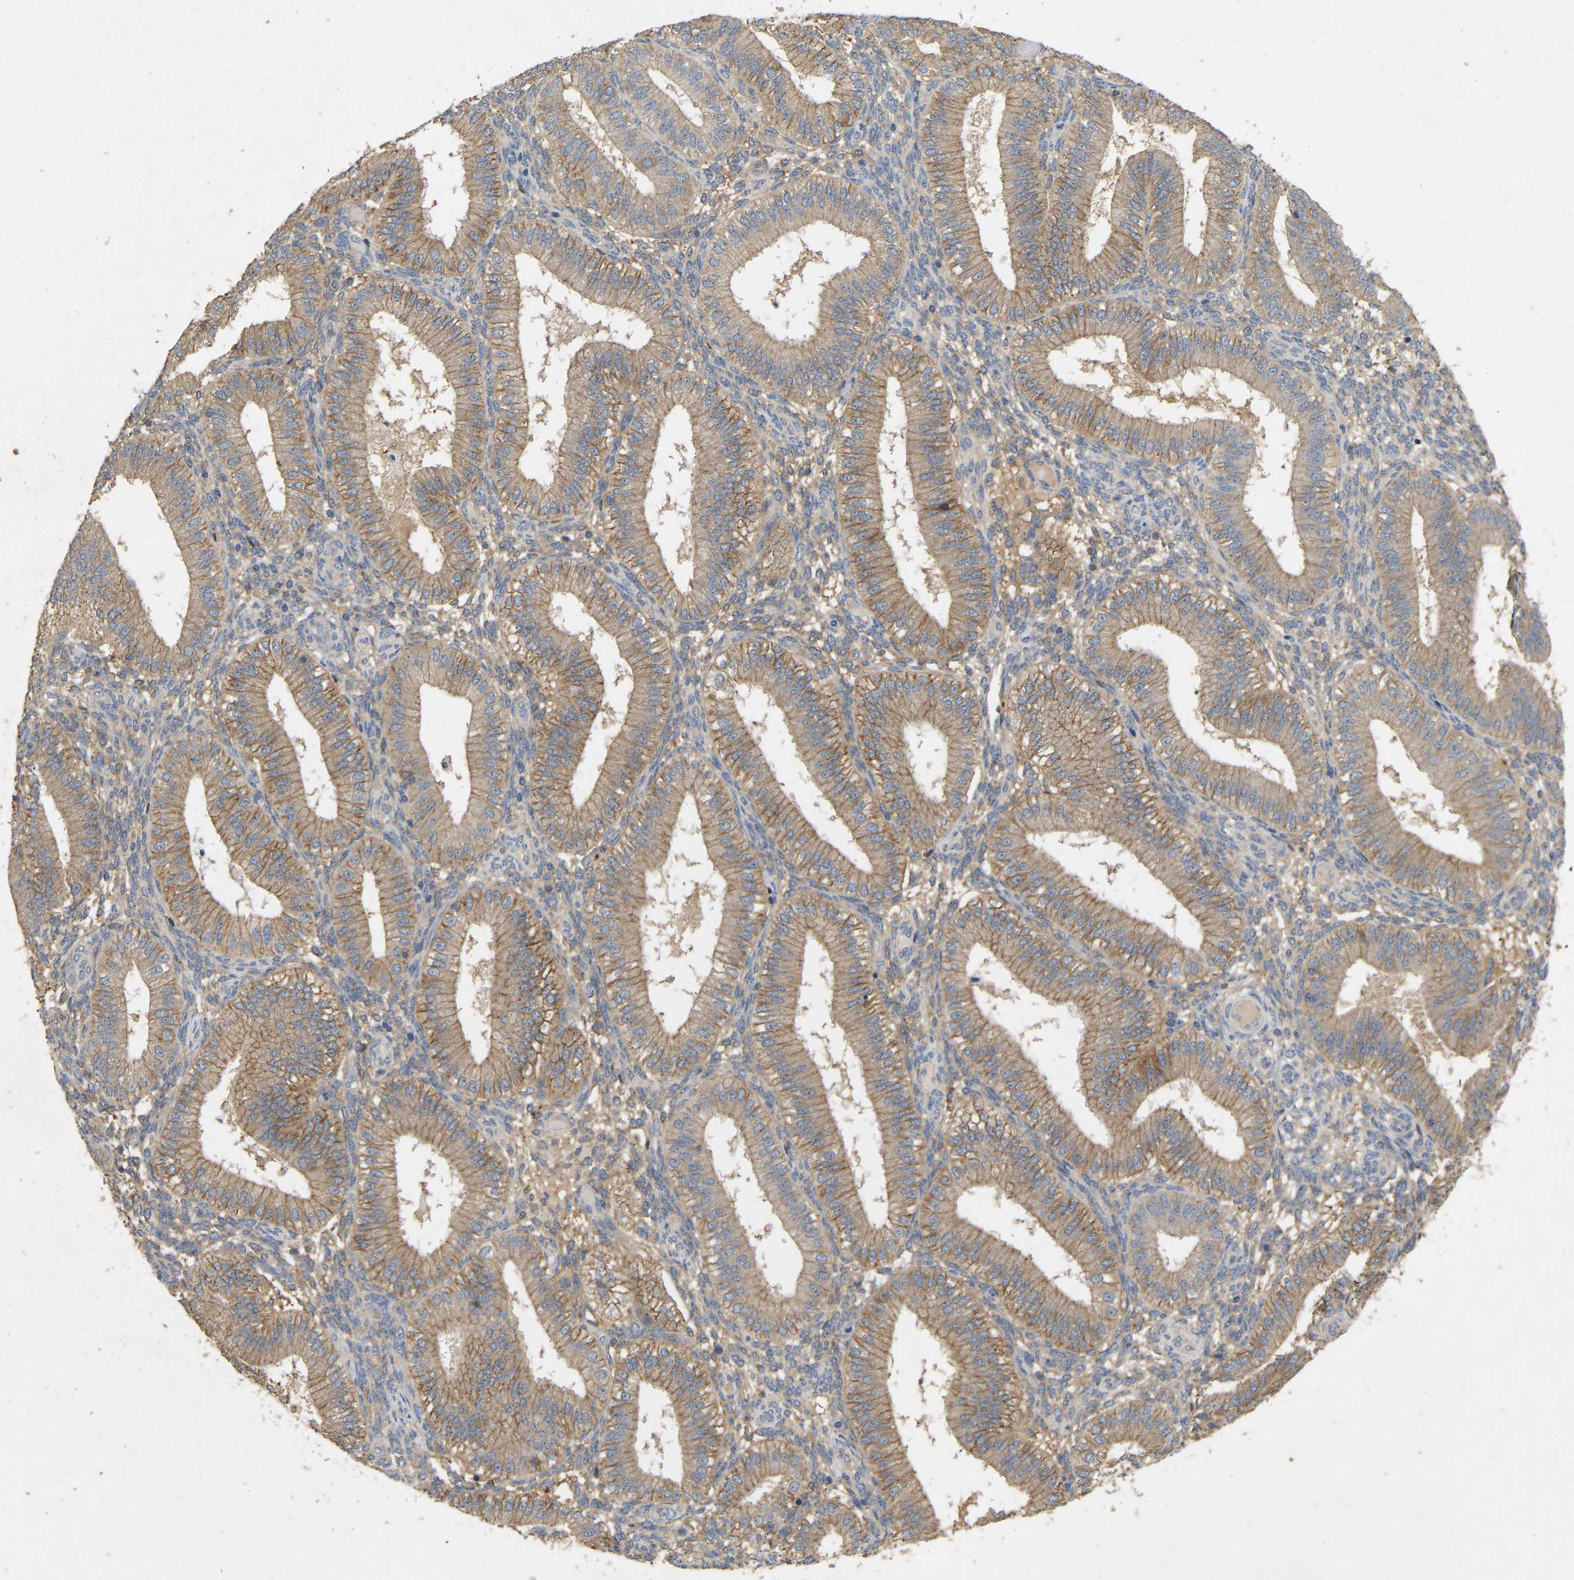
{"staining": {"intensity": "weak", "quantity": "25%-75%", "location": "cytoplasmic/membranous"}, "tissue": "endometrium", "cell_type": "Cells in endometrial stroma", "image_type": "normal", "snomed": [{"axis": "morphology", "description": "Normal tissue, NOS"}, {"axis": "topography", "description": "Endometrium"}], "caption": "Immunohistochemical staining of benign human endometrium shows 25%-75% levels of weak cytoplasmic/membranous protein positivity in approximately 25%-75% of cells in endometrial stroma. The staining was performed using DAB (3,3'-diaminobenzidine) to visualize the protein expression in brown, while the nuclei were stained in blue with hematoxylin (Magnification: 20x).", "gene": "LPAR2", "patient": {"sex": "female", "age": 39}}